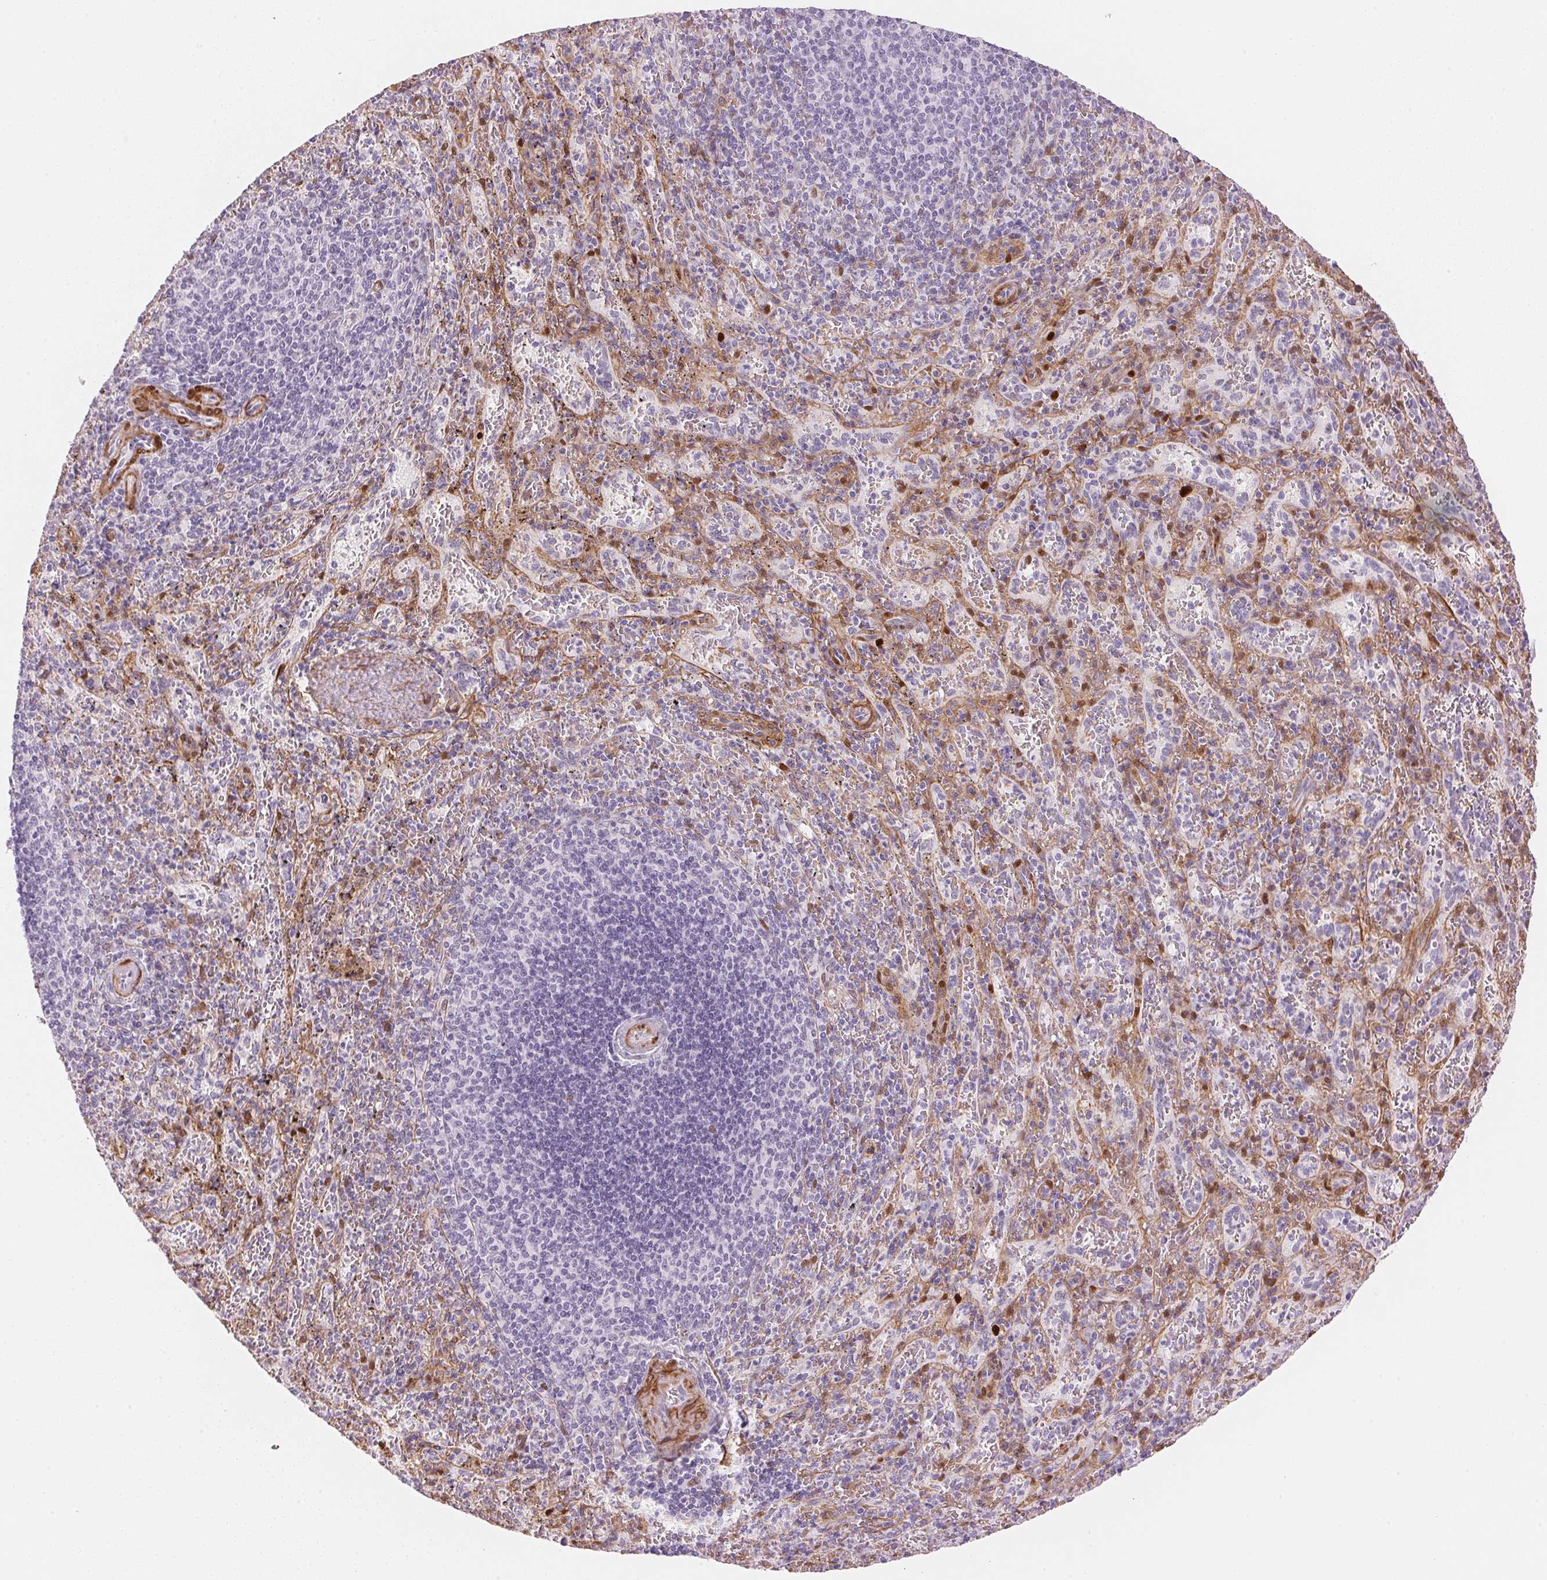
{"staining": {"intensity": "negative", "quantity": "none", "location": "none"}, "tissue": "spleen", "cell_type": "Cells in red pulp", "image_type": "normal", "snomed": [{"axis": "morphology", "description": "Normal tissue, NOS"}, {"axis": "topography", "description": "Spleen"}], "caption": "Human spleen stained for a protein using immunohistochemistry exhibits no positivity in cells in red pulp.", "gene": "SMTN", "patient": {"sex": "male", "age": 57}}